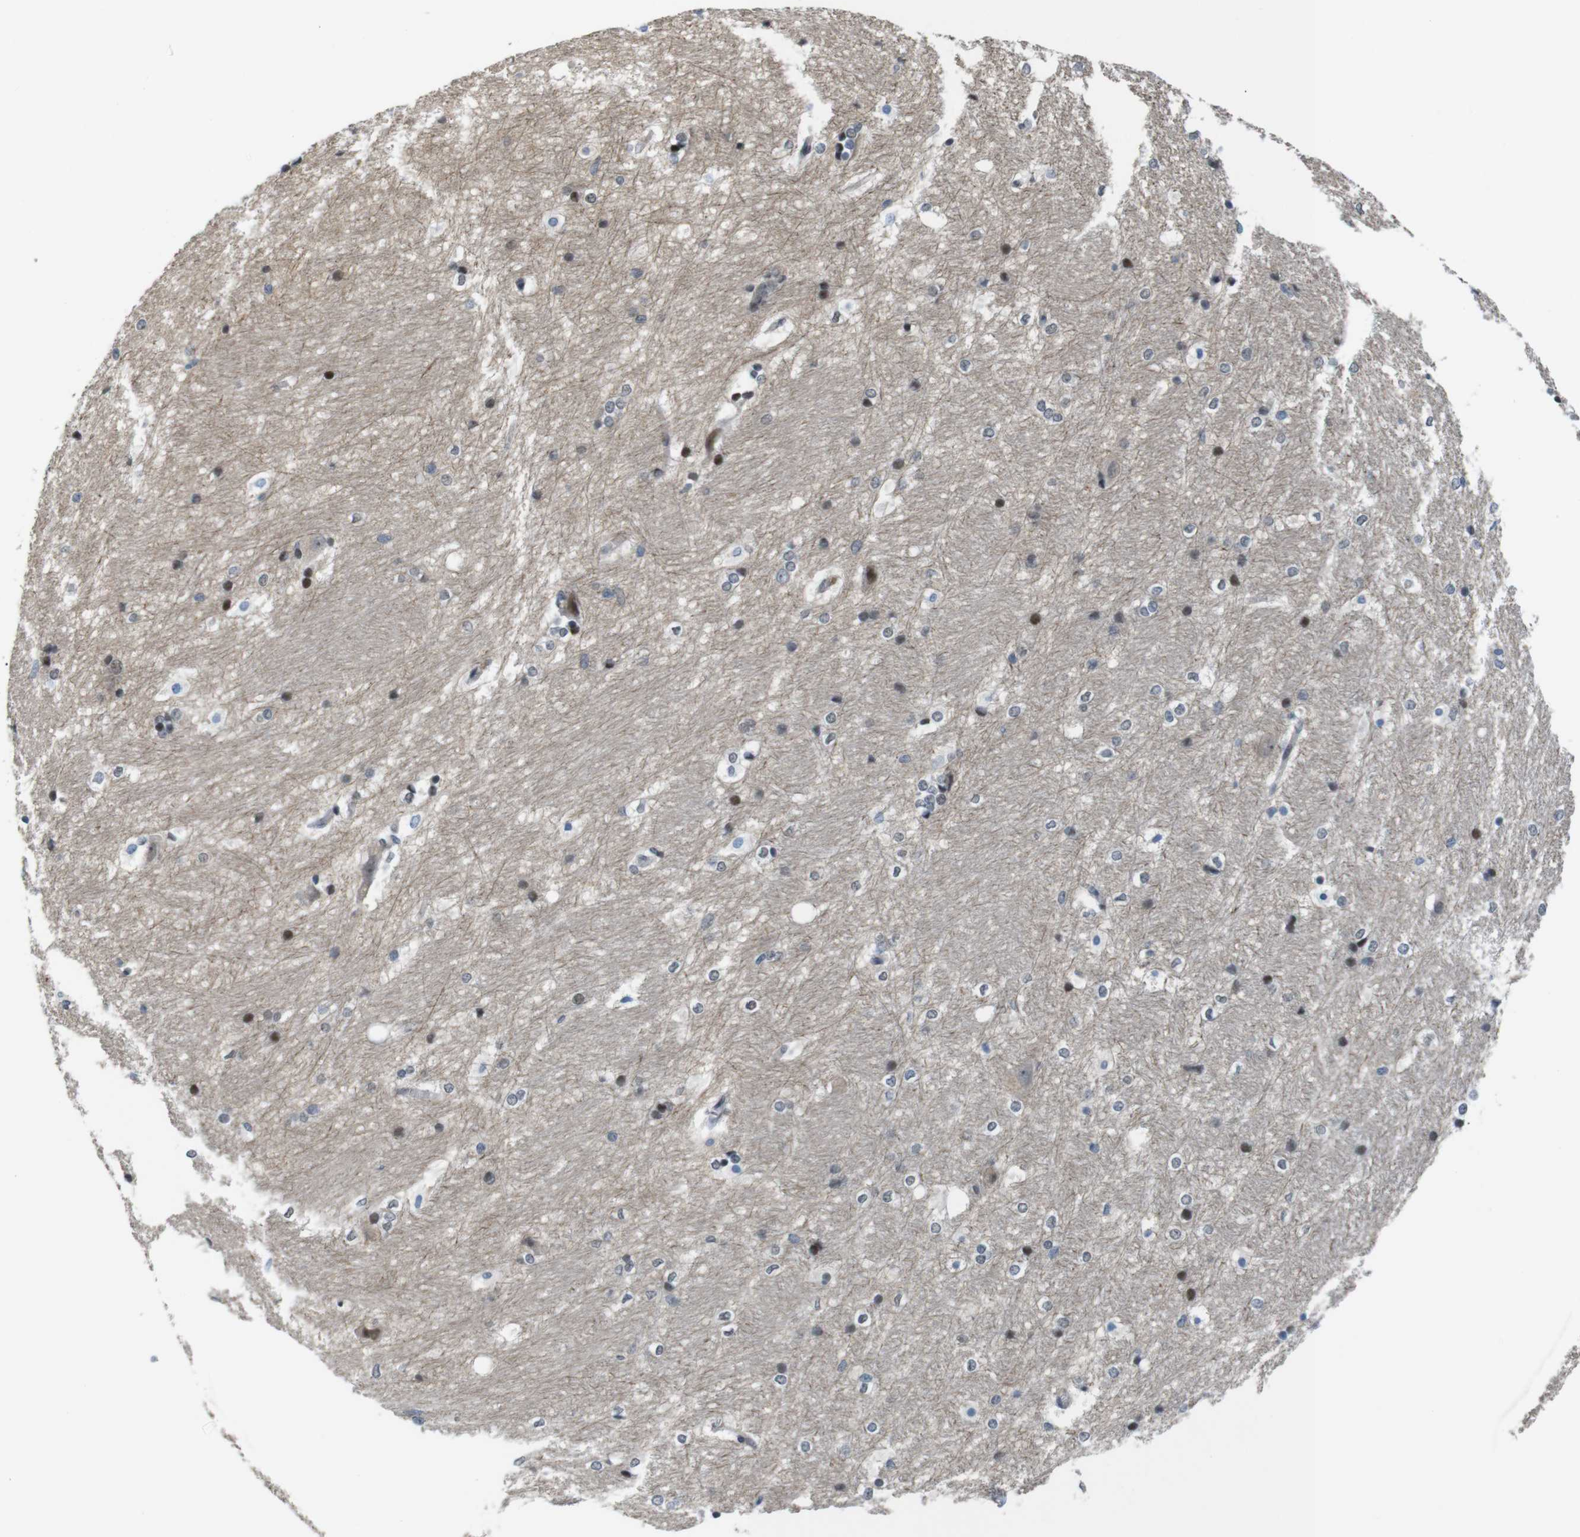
{"staining": {"intensity": "moderate", "quantity": "<25%", "location": "nuclear"}, "tissue": "hippocampus", "cell_type": "Glial cells", "image_type": "normal", "snomed": [{"axis": "morphology", "description": "Normal tissue, NOS"}, {"axis": "topography", "description": "Hippocampus"}], "caption": "DAB (3,3'-diaminobenzidine) immunohistochemical staining of normal human hippocampus reveals moderate nuclear protein positivity in about <25% of glial cells.", "gene": "SMCO2", "patient": {"sex": "female", "age": 19}}